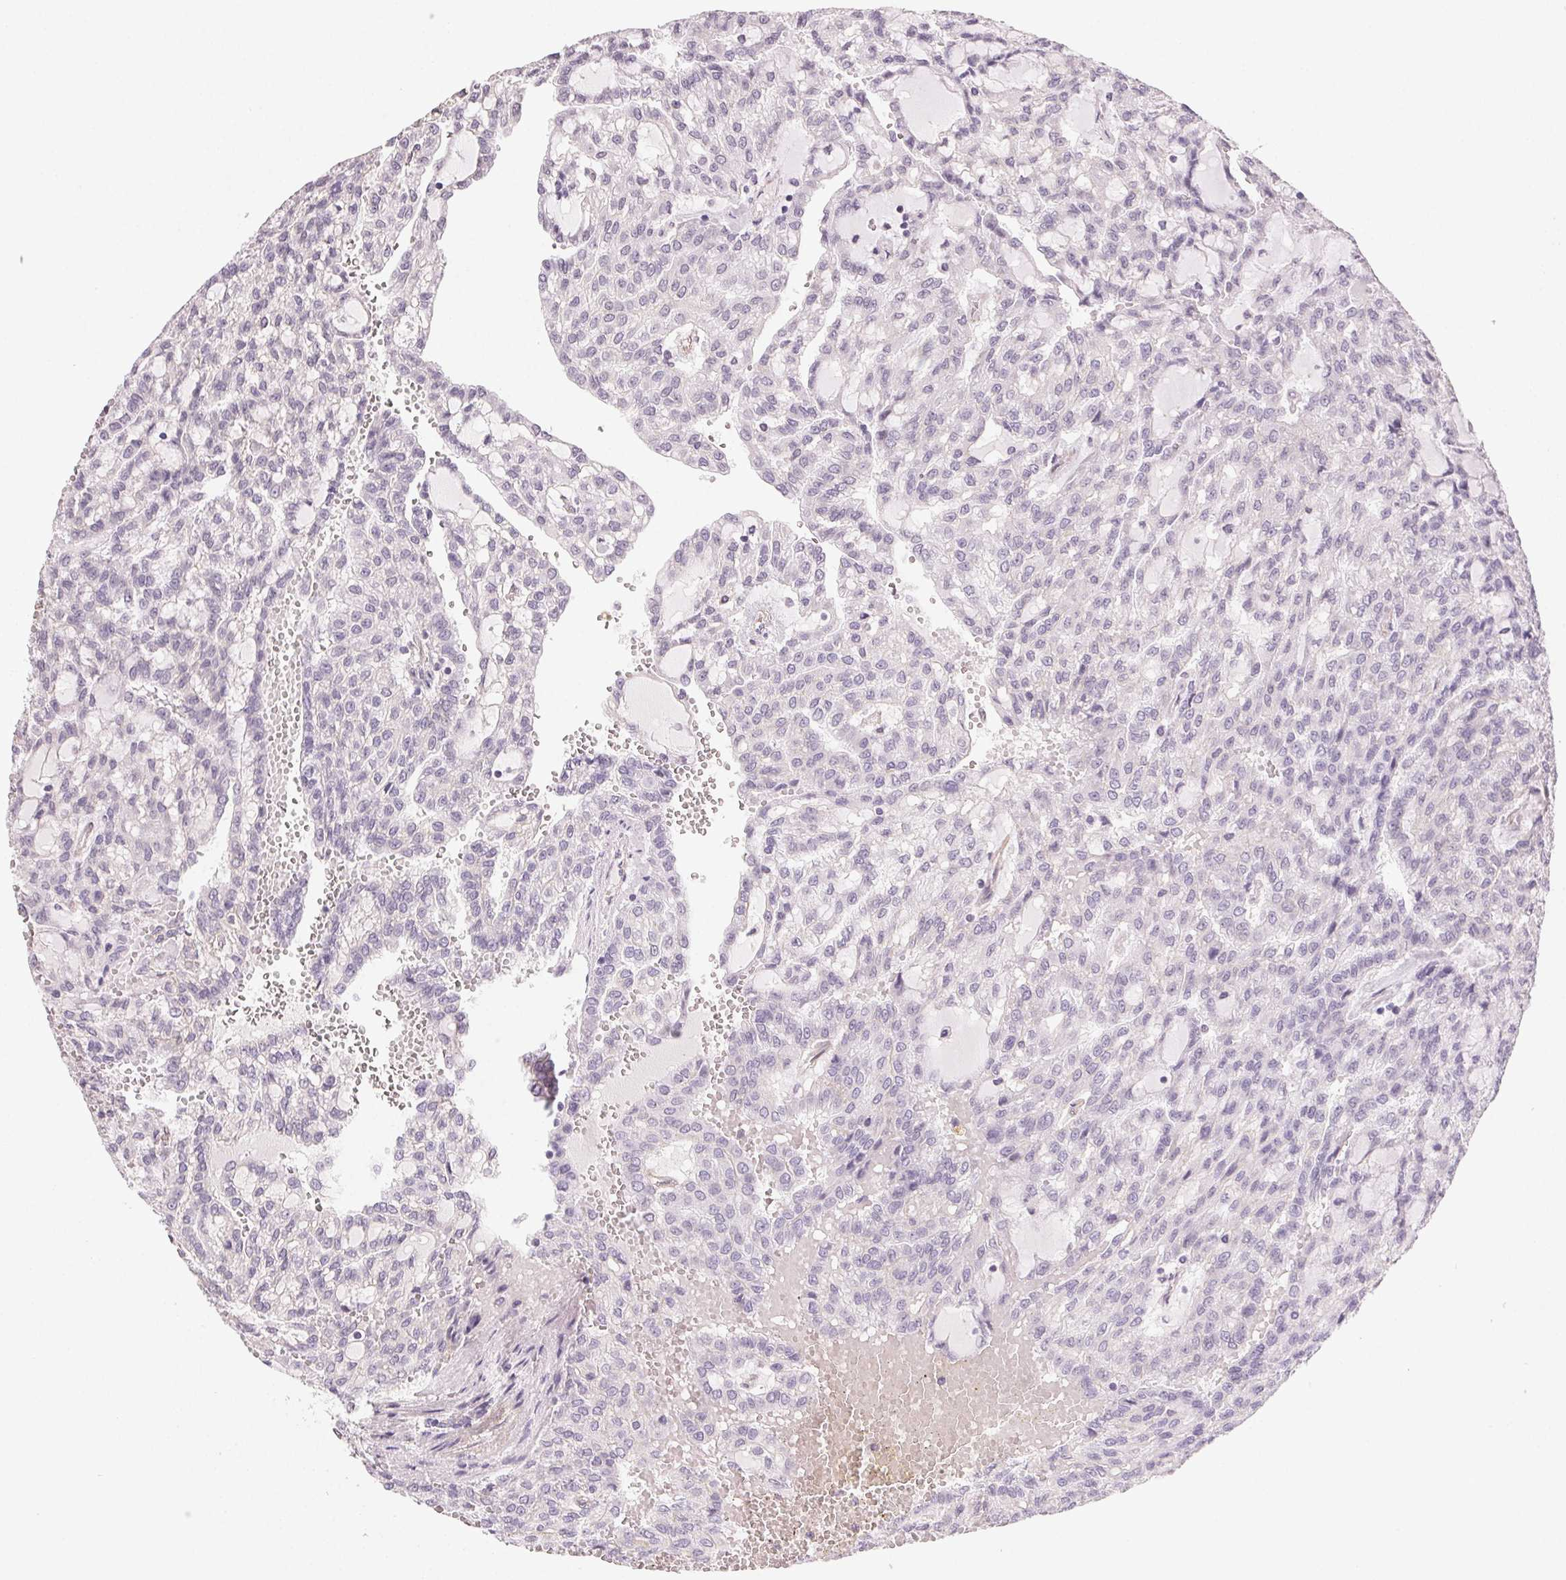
{"staining": {"intensity": "negative", "quantity": "none", "location": "none"}, "tissue": "renal cancer", "cell_type": "Tumor cells", "image_type": "cancer", "snomed": [{"axis": "morphology", "description": "Adenocarcinoma, NOS"}, {"axis": "topography", "description": "Kidney"}], "caption": "High power microscopy histopathology image of an immunohistochemistry micrograph of renal cancer, revealing no significant positivity in tumor cells.", "gene": "PLA2G4F", "patient": {"sex": "male", "age": 63}}